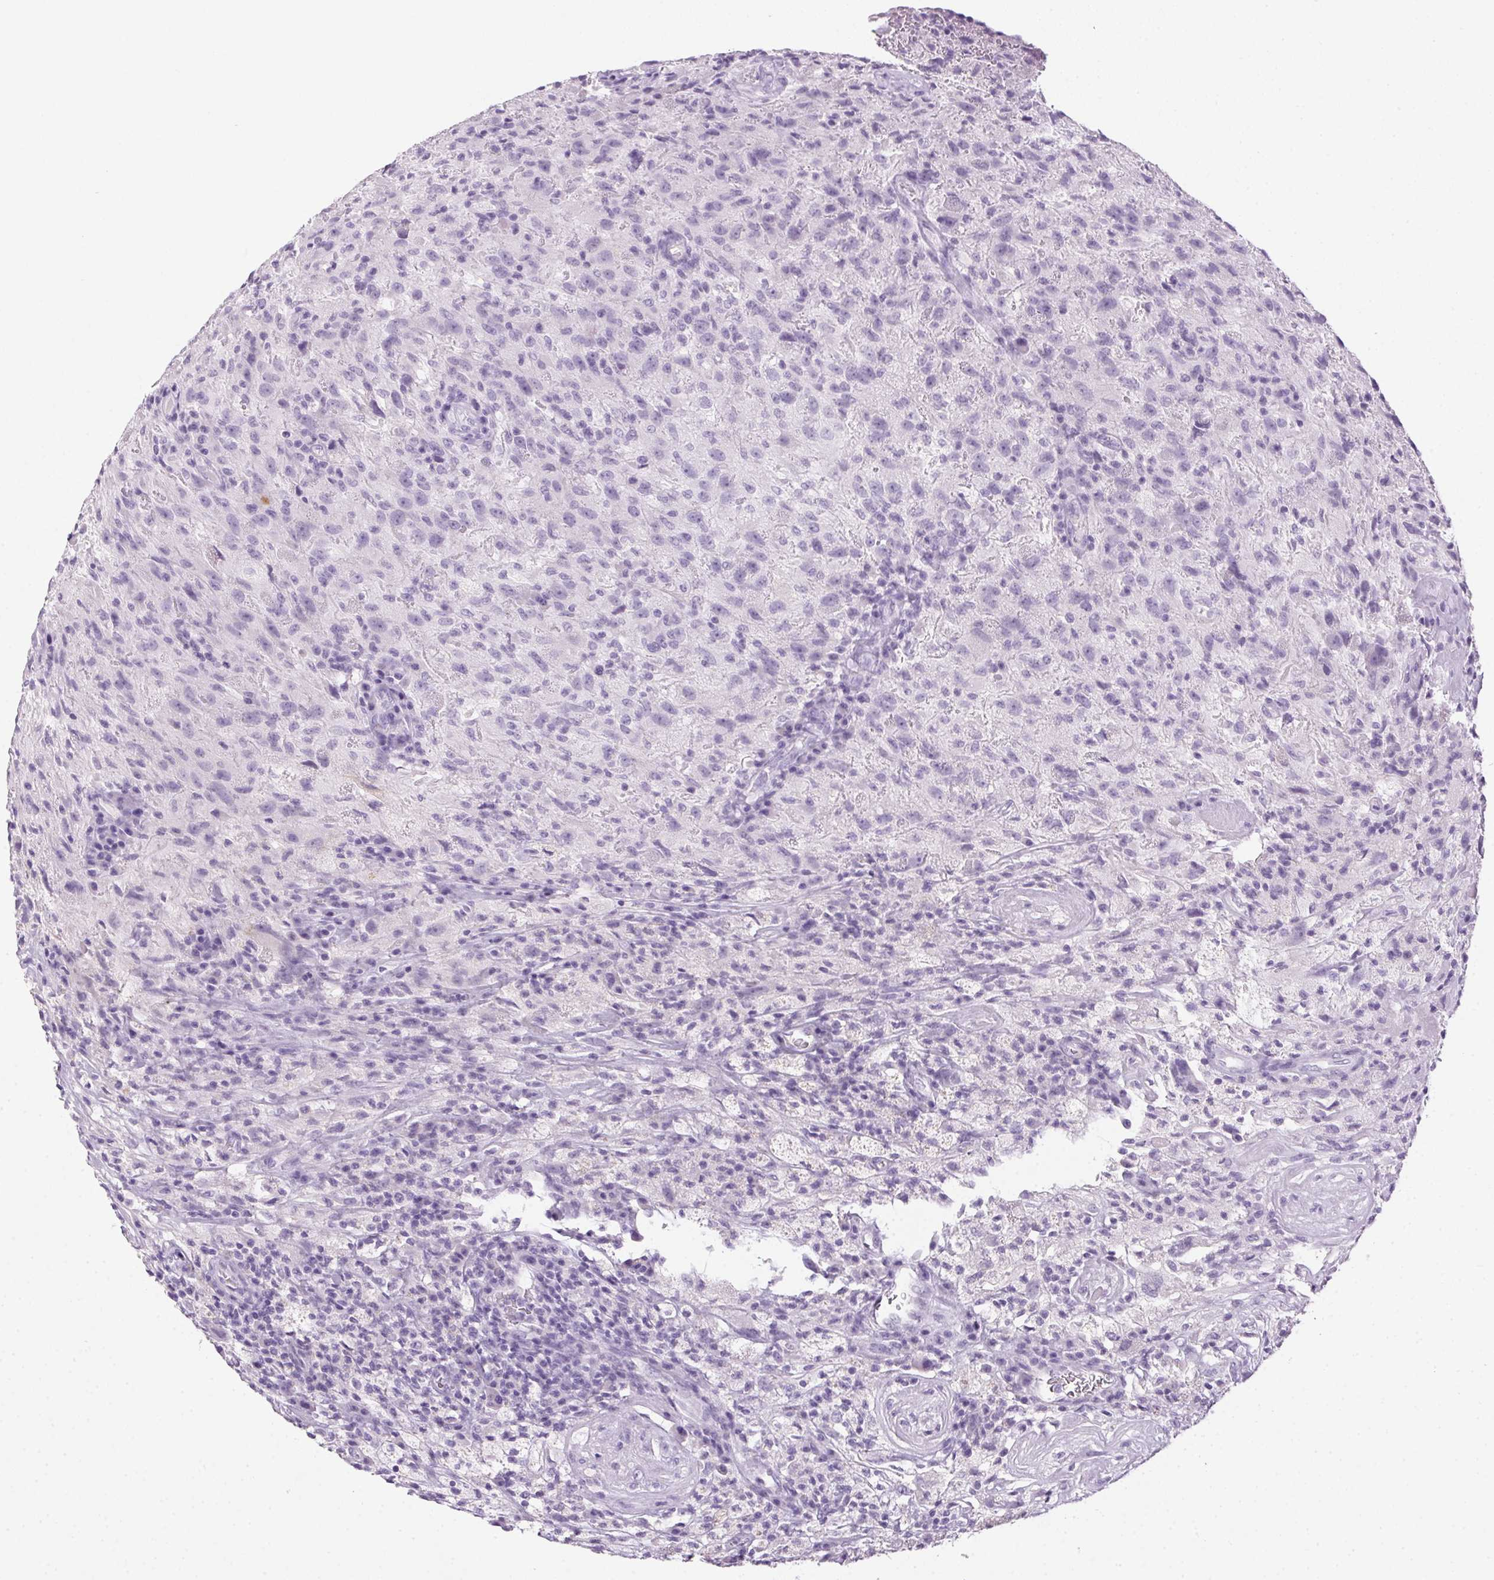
{"staining": {"intensity": "negative", "quantity": "none", "location": "none"}, "tissue": "glioma", "cell_type": "Tumor cells", "image_type": "cancer", "snomed": [{"axis": "morphology", "description": "Glioma, malignant, High grade"}, {"axis": "topography", "description": "Brain"}], "caption": "Human glioma stained for a protein using IHC shows no positivity in tumor cells.", "gene": "POPDC2", "patient": {"sex": "male", "age": 68}}